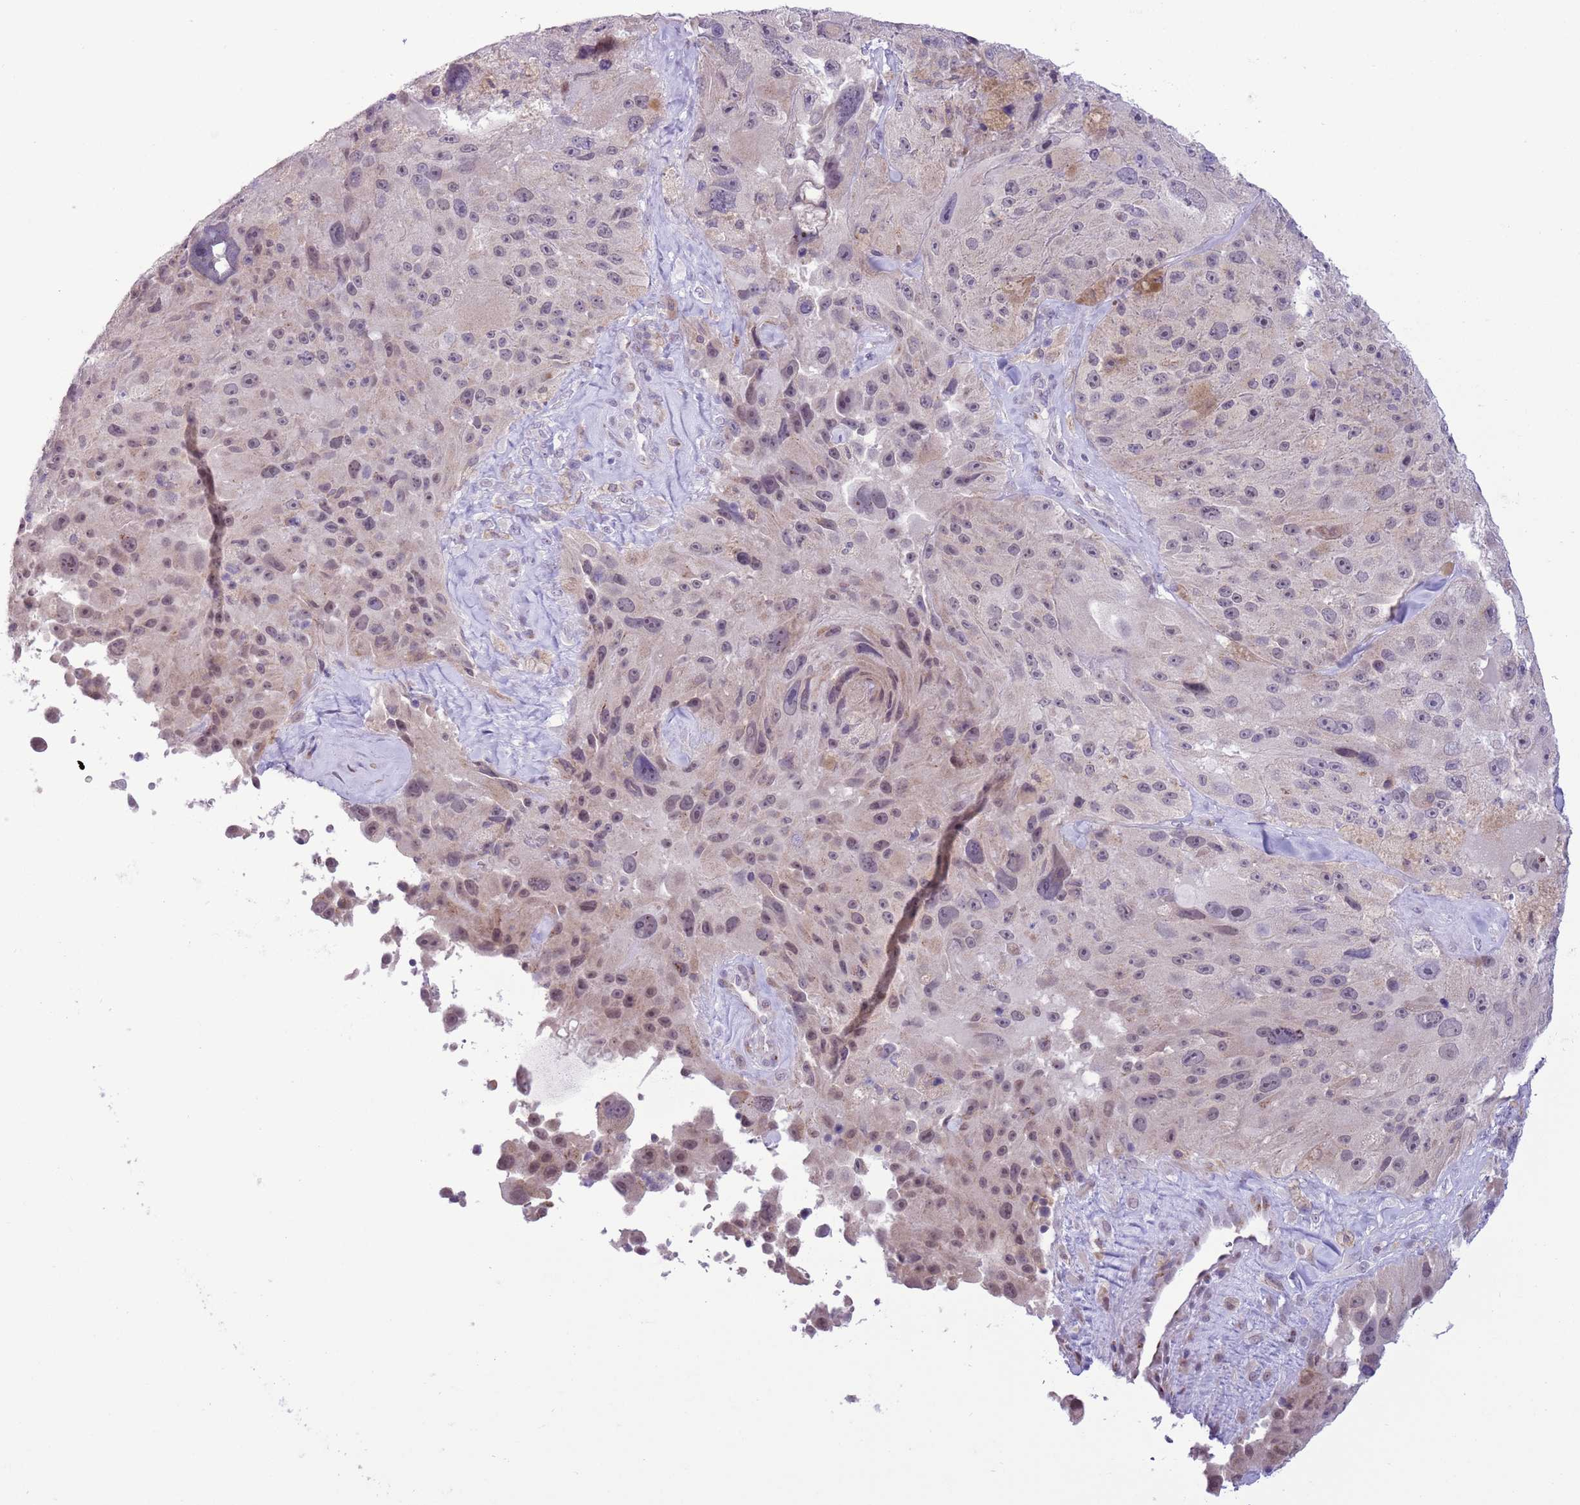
{"staining": {"intensity": "weak", "quantity": "25%-75%", "location": "nuclear"}, "tissue": "melanoma", "cell_type": "Tumor cells", "image_type": "cancer", "snomed": [{"axis": "morphology", "description": "Malignant melanoma, Metastatic site"}, {"axis": "topography", "description": "Lymph node"}], "caption": "Protein expression analysis of human melanoma reveals weak nuclear staining in approximately 25%-75% of tumor cells. (Brightfield microscopy of DAB IHC at high magnification).", "gene": "ZNF576", "patient": {"sex": "male", "age": 62}}